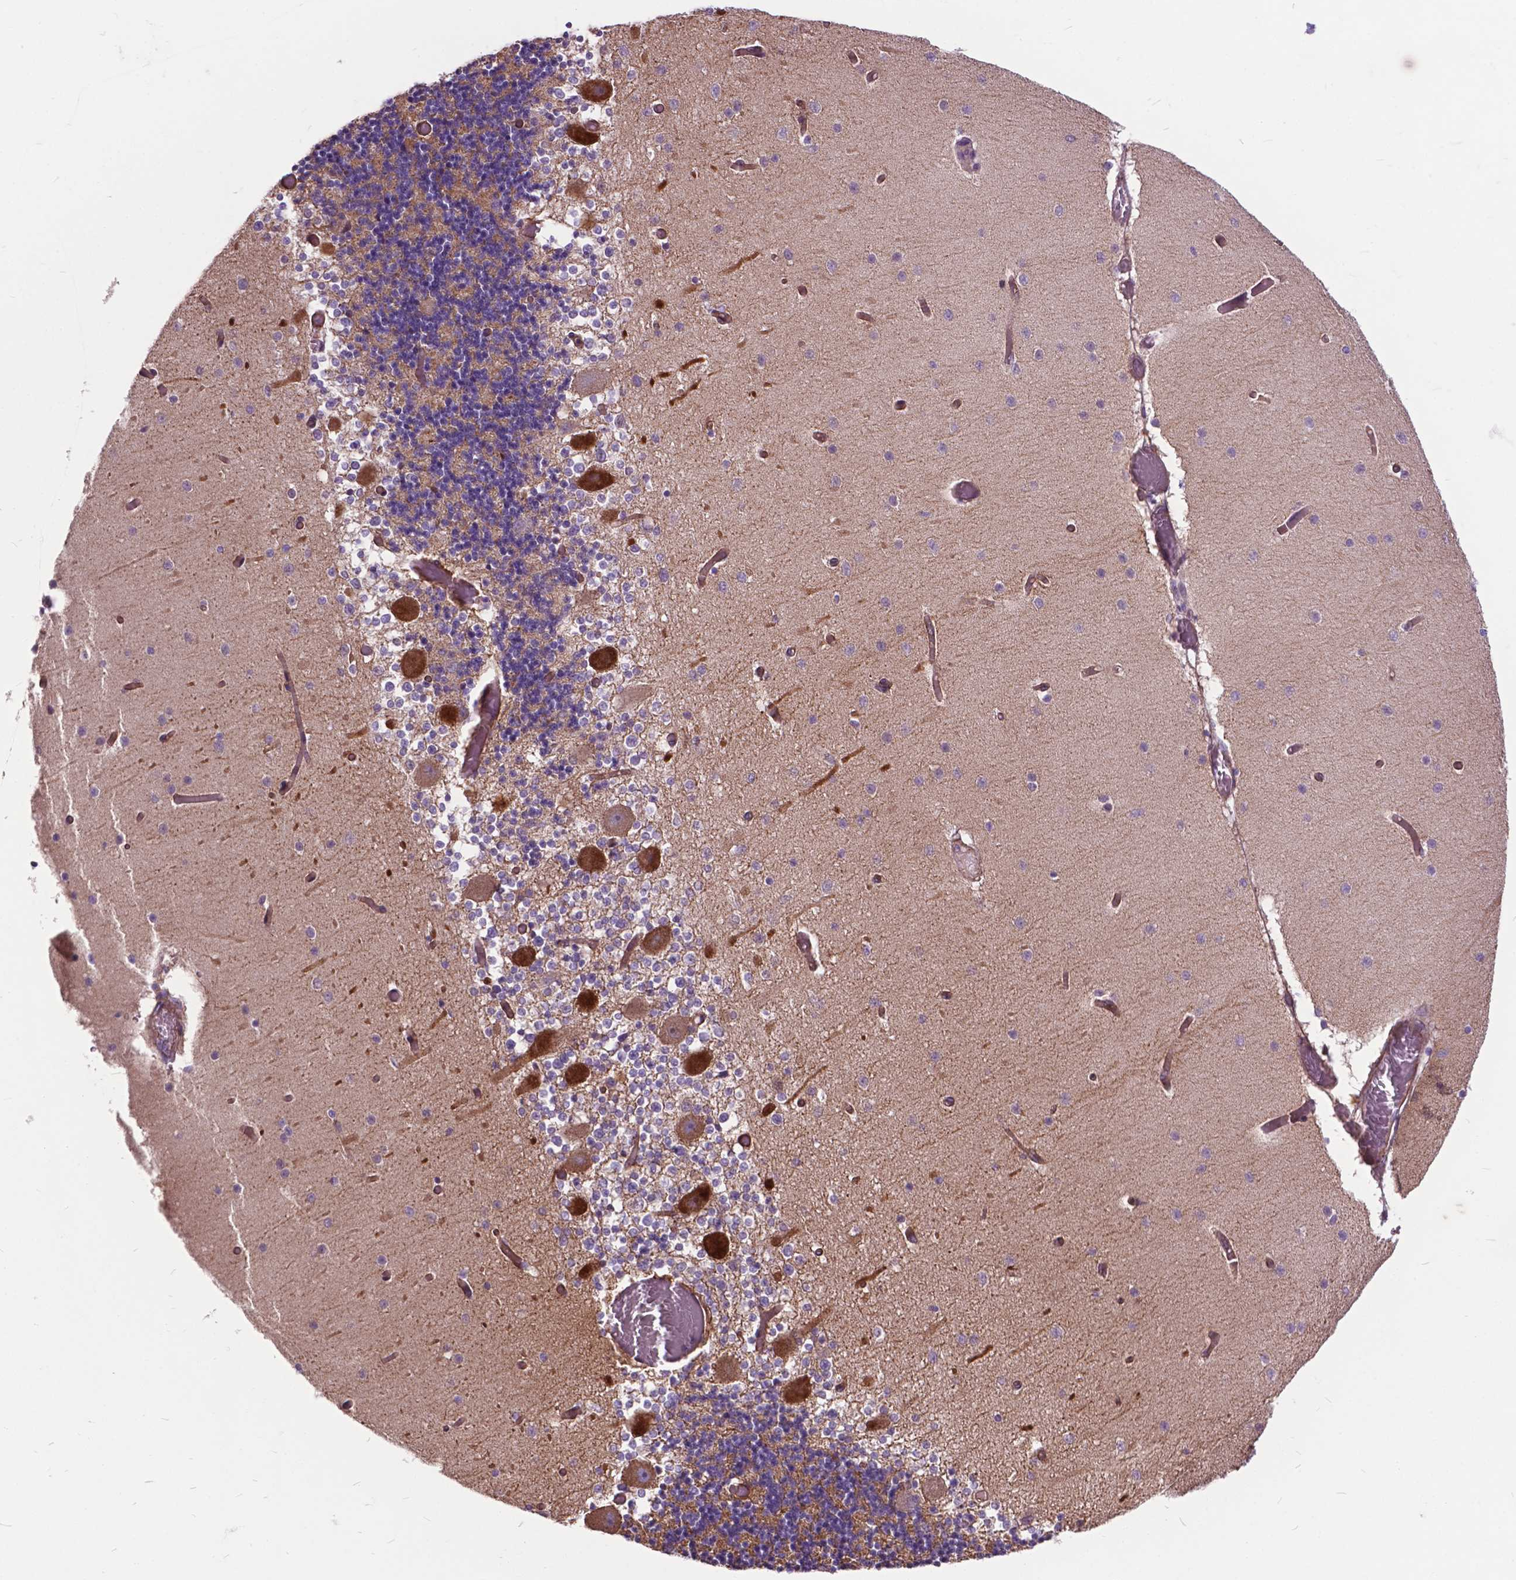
{"staining": {"intensity": "moderate", "quantity": ">75%", "location": "cytoplasmic/membranous"}, "tissue": "cerebellum", "cell_type": "Cells in granular layer", "image_type": "normal", "snomed": [{"axis": "morphology", "description": "Normal tissue, NOS"}, {"axis": "topography", "description": "Cerebellum"}], "caption": "Protein staining of benign cerebellum shows moderate cytoplasmic/membranous expression in approximately >75% of cells in granular layer. (DAB = brown stain, brightfield microscopy at high magnification).", "gene": "FLT4", "patient": {"sex": "female", "age": 28}}